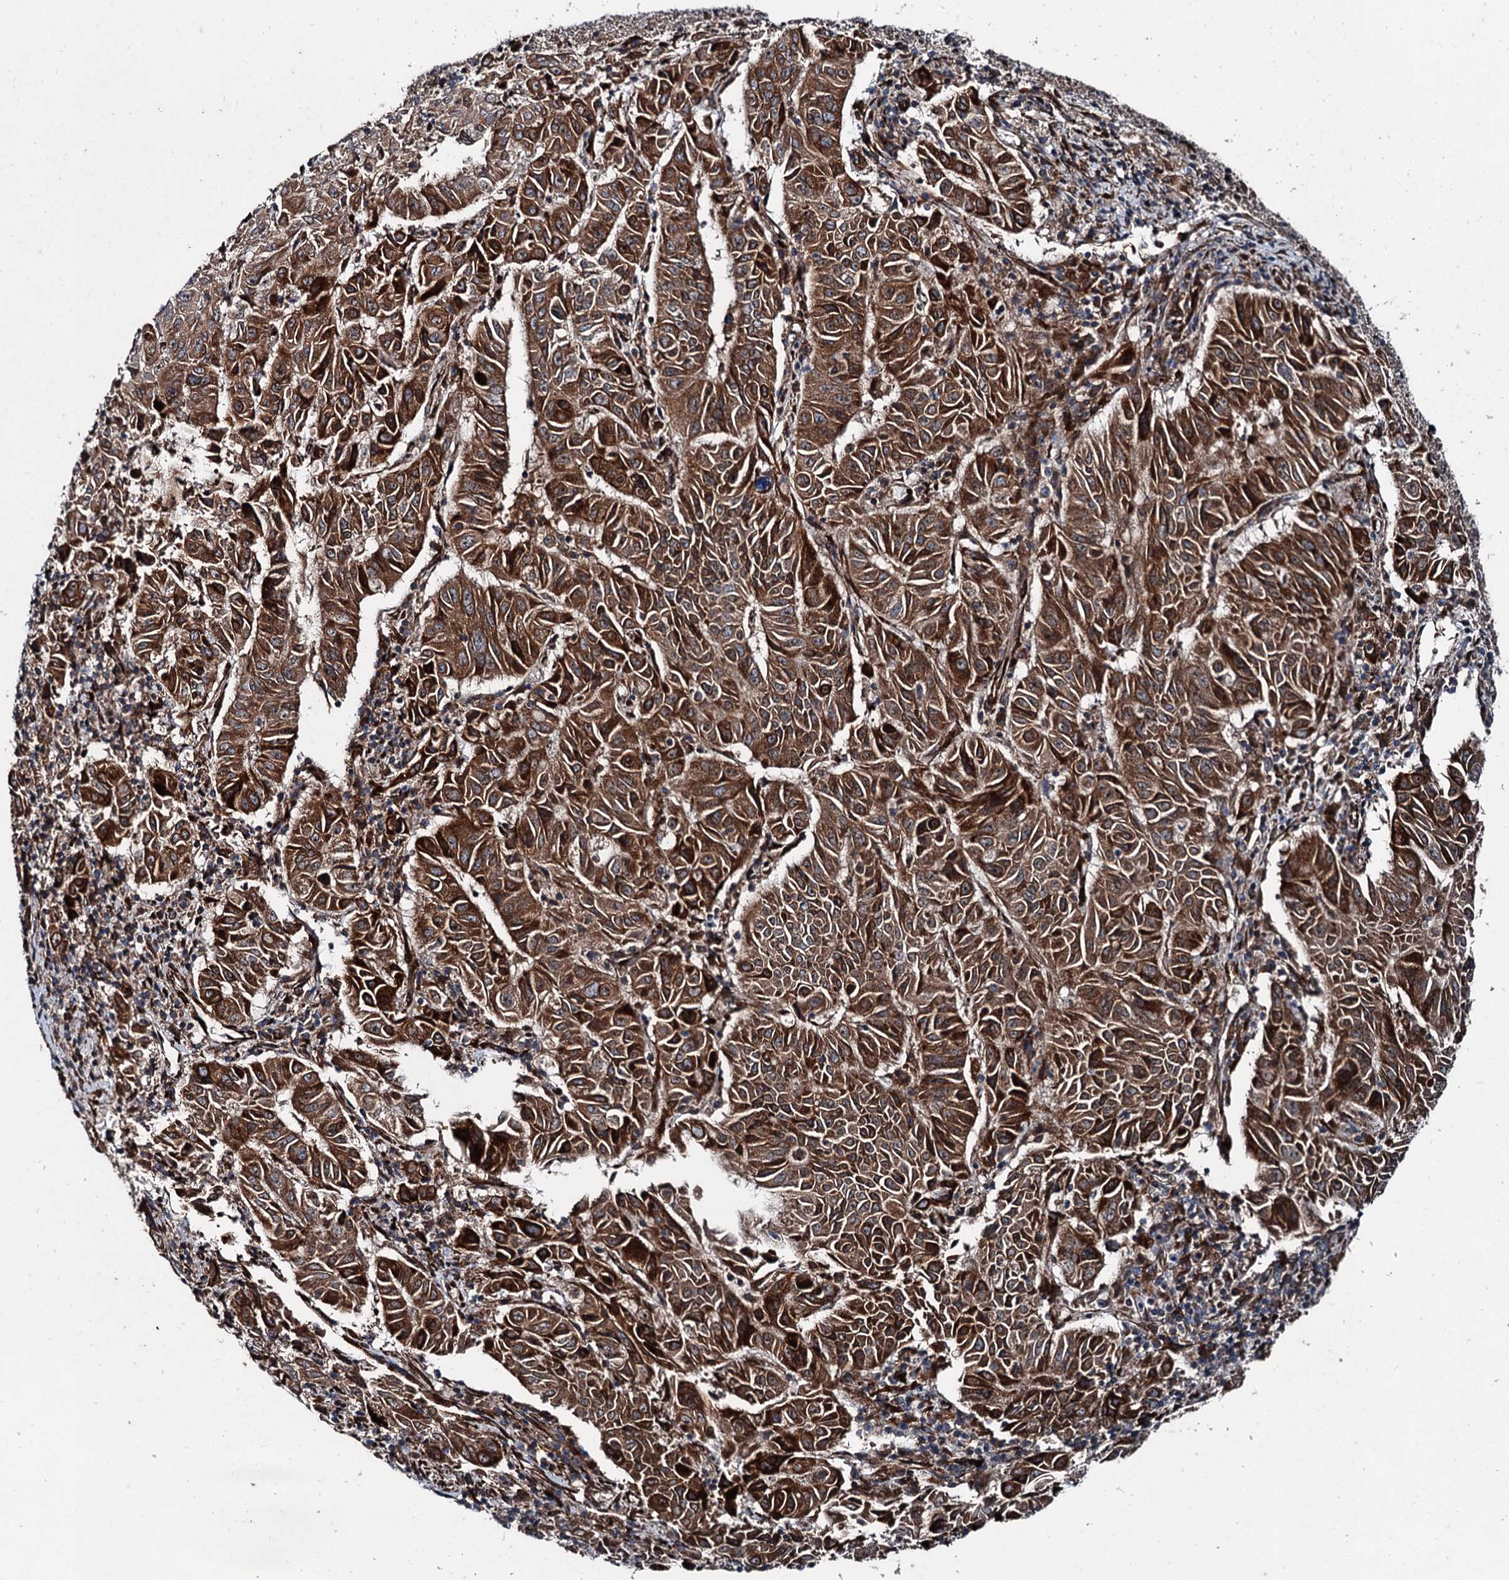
{"staining": {"intensity": "strong", "quantity": ">75%", "location": "cytoplasmic/membranous"}, "tissue": "pancreatic cancer", "cell_type": "Tumor cells", "image_type": "cancer", "snomed": [{"axis": "morphology", "description": "Adenocarcinoma, NOS"}, {"axis": "topography", "description": "Pancreas"}], "caption": "A brown stain highlights strong cytoplasmic/membranous staining of a protein in human pancreatic cancer tumor cells. (IHC, brightfield microscopy, high magnification).", "gene": "DDIAS", "patient": {"sex": "male", "age": 63}}